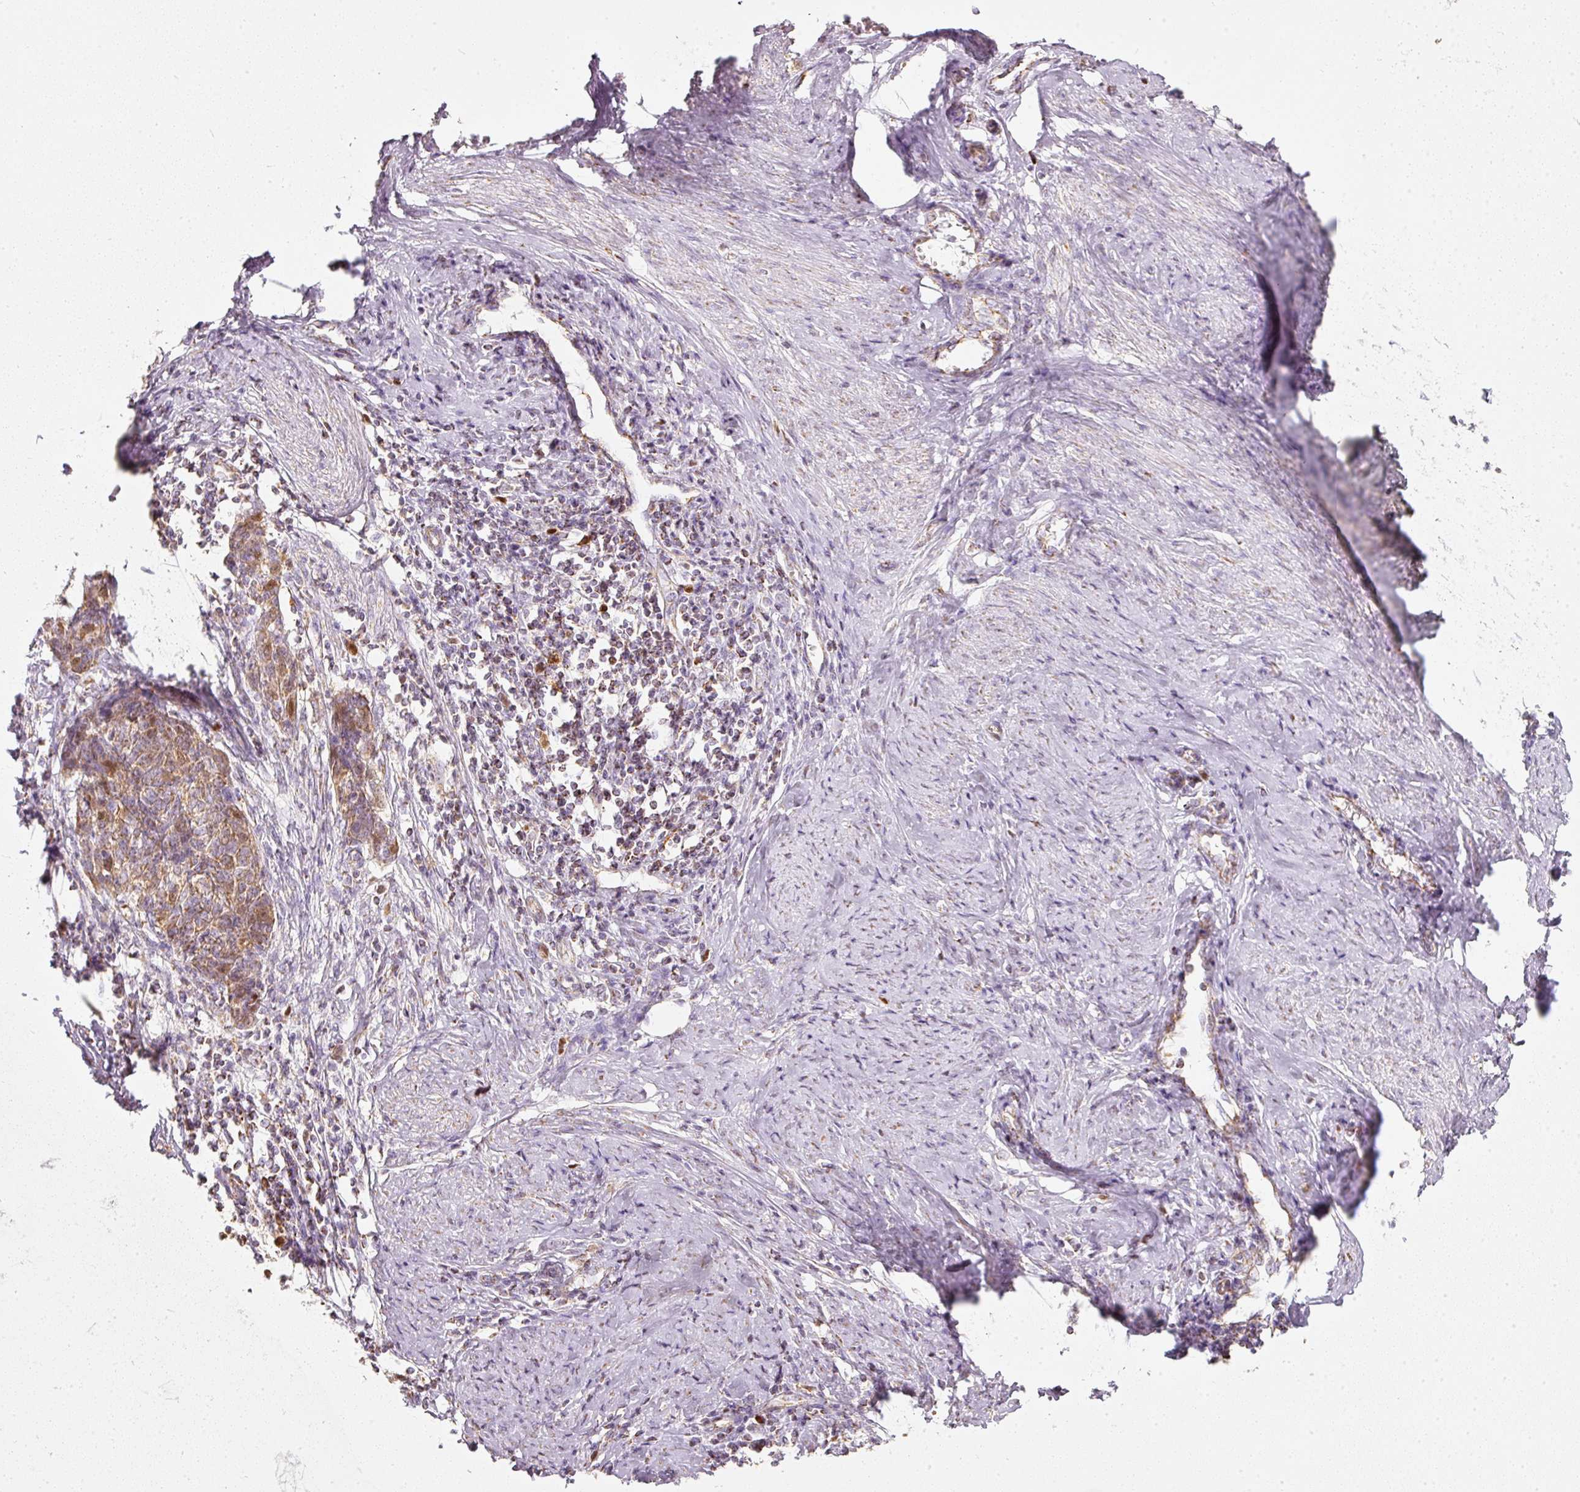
{"staining": {"intensity": "moderate", "quantity": ">75%", "location": "cytoplasmic/membranous,nuclear"}, "tissue": "cervical cancer", "cell_type": "Tumor cells", "image_type": "cancer", "snomed": [{"axis": "morphology", "description": "Squamous cell carcinoma, NOS"}, {"axis": "topography", "description": "Cervix"}], "caption": "This micrograph displays cervical cancer (squamous cell carcinoma) stained with immunohistochemistry to label a protein in brown. The cytoplasmic/membranous and nuclear of tumor cells show moderate positivity for the protein. Nuclei are counter-stained blue.", "gene": "DUT", "patient": {"sex": "female", "age": 39}}